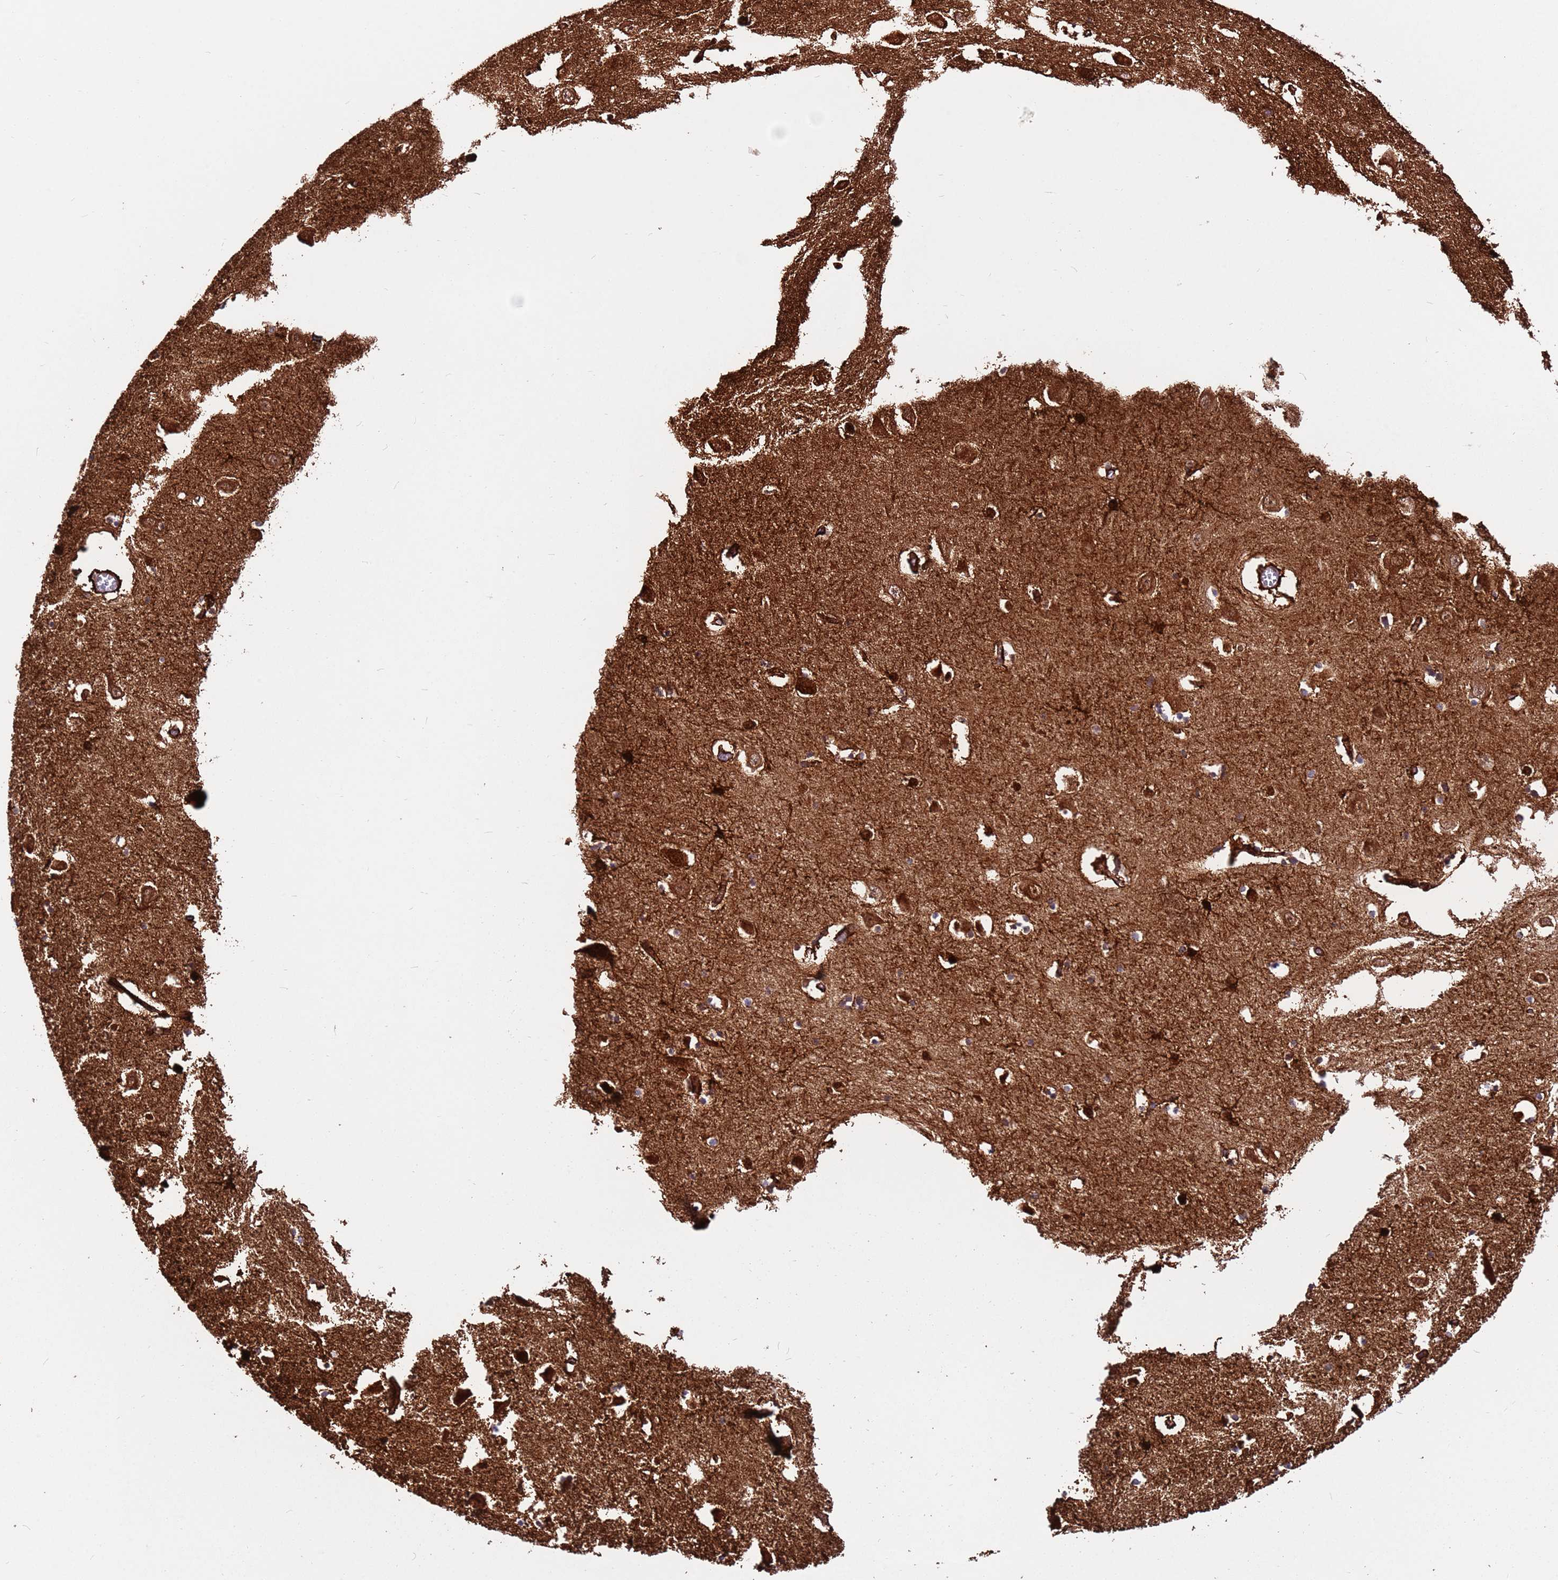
{"staining": {"intensity": "strong", "quantity": "25%-75%", "location": "cytoplasmic/membranous"}, "tissue": "hippocampus", "cell_type": "Glial cells", "image_type": "normal", "snomed": [{"axis": "morphology", "description": "Normal tissue, NOS"}, {"axis": "topography", "description": "Hippocampus"}], "caption": "A histopathology image of human hippocampus stained for a protein exhibits strong cytoplasmic/membranous brown staining in glial cells. (brown staining indicates protein expression, while blue staining denotes nuclei).", "gene": "MTG2", "patient": {"sex": "male", "age": 70}}